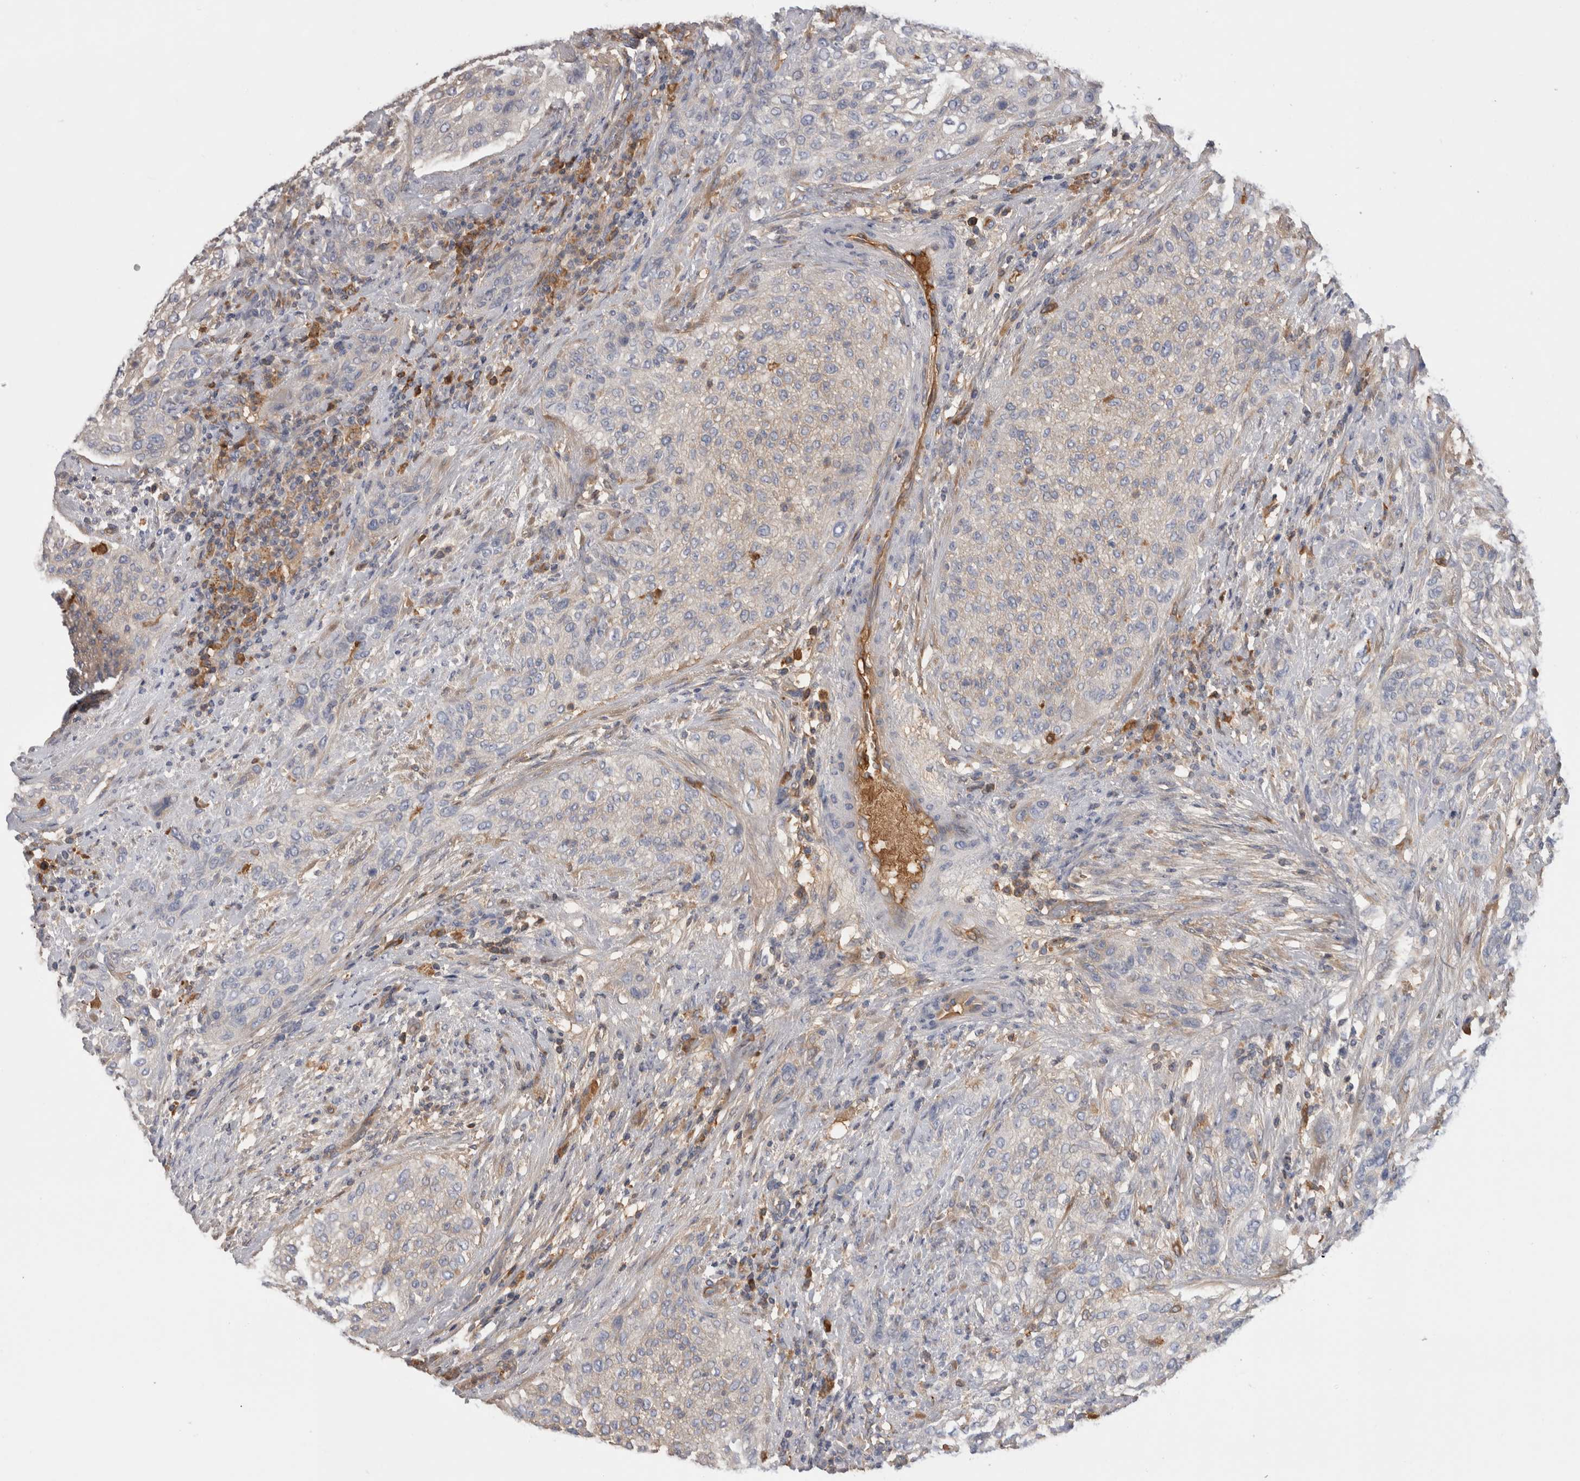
{"staining": {"intensity": "weak", "quantity": "<25%", "location": "cytoplasmic/membranous"}, "tissue": "urothelial cancer", "cell_type": "Tumor cells", "image_type": "cancer", "snomed": [{"axis": "morphology", "description": "Urothelial carcinoma, Low grade"}, {"axis": "morphology", "description": "Urothelial carcinoma, High grade"}, {"axis": "topography", "description": "Urinary bladder"}], "caption": "The photomicrograph demonstrates no staining of tumor cells in urothelial cancer.", "gene": "TBCE", "patient": {"sex": "male", "age": 35}}